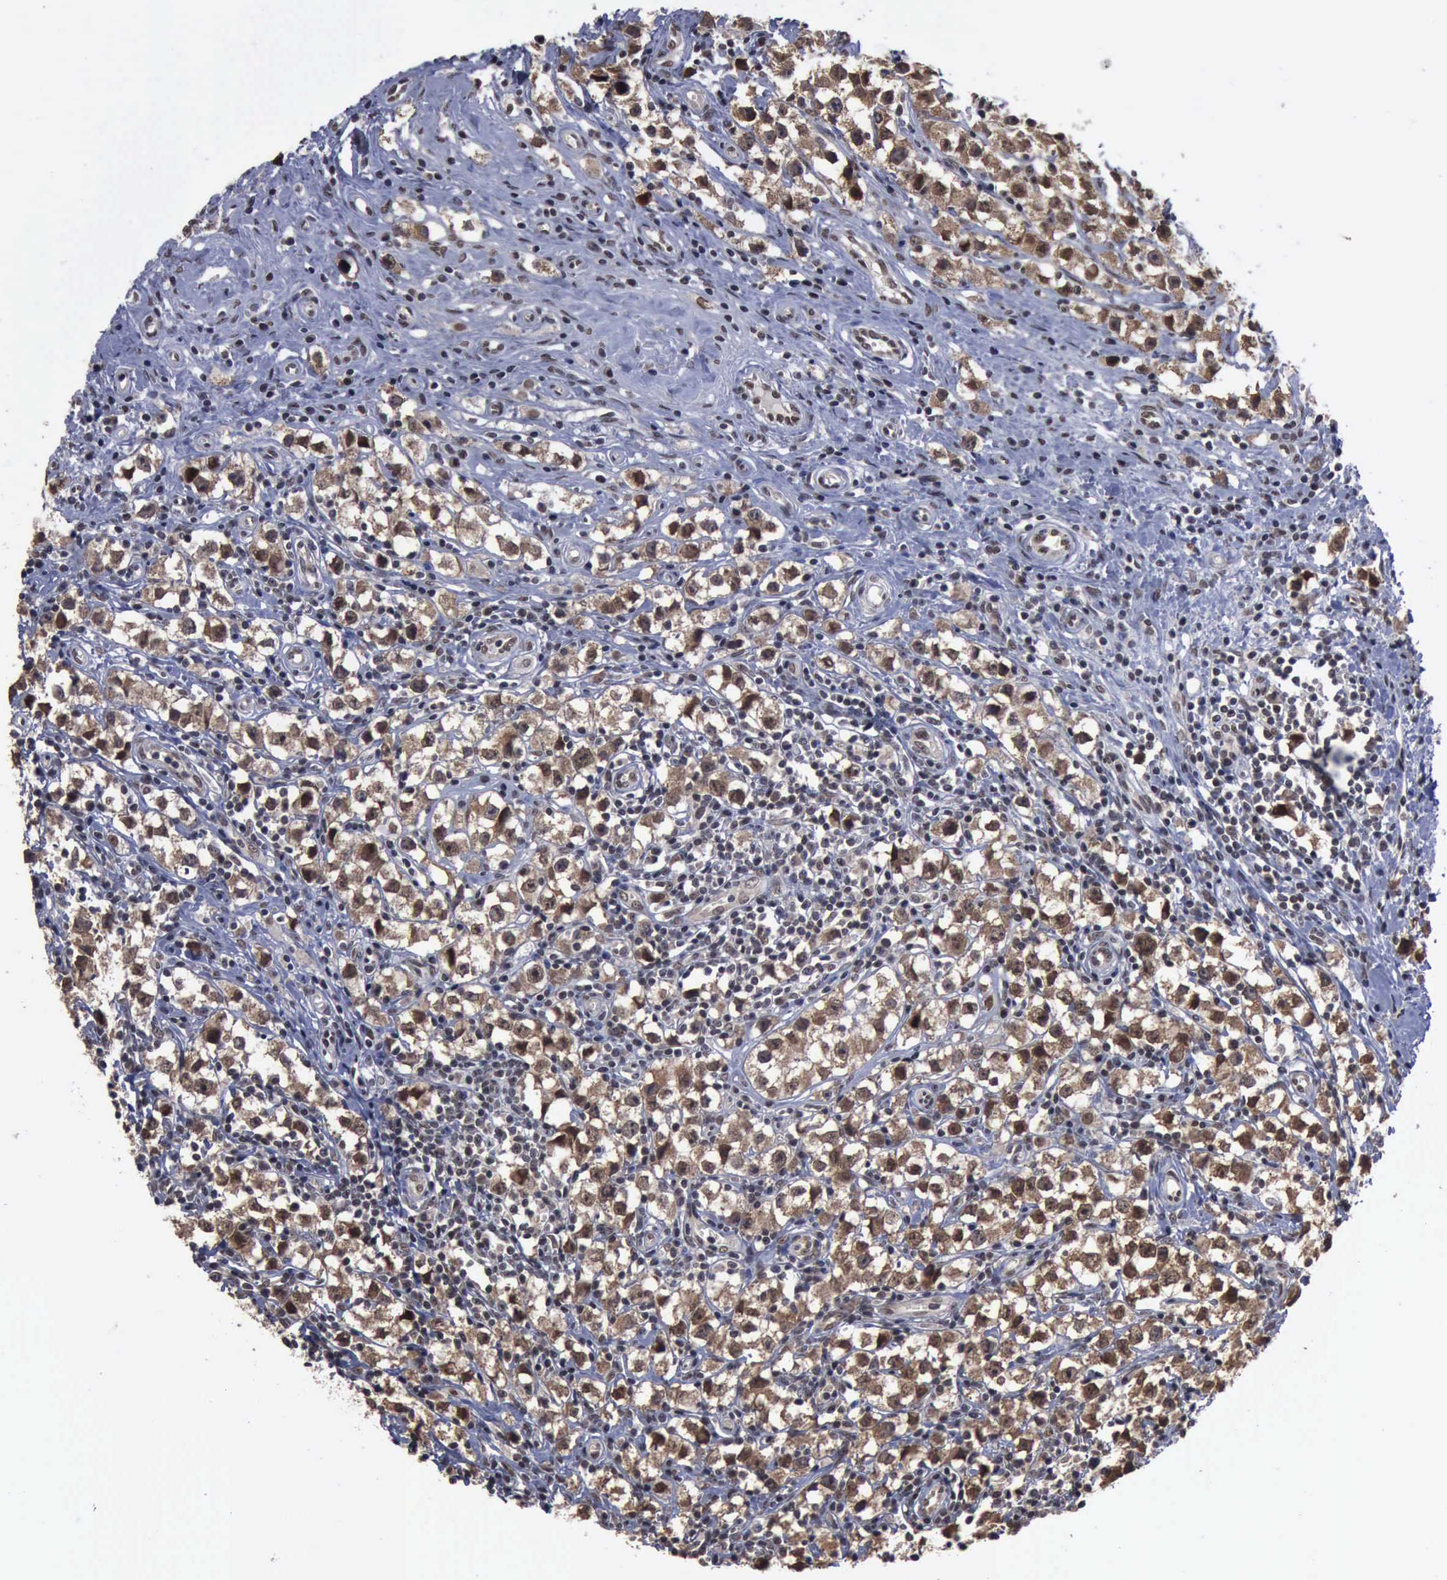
{"staining": {"intensity": "strong", "quantity": ">75%", "location": "cytoplasmic/membranous,nuclear"}, "tissue": "testis cancer", "cell_type": "Tumor cells", "image_type": "cancer", "snomed": [{"axis": "morphology", "description": "Seminoma, NOS"}, {"axis": "topography", "description": "Testis"}], "caption": "Protein staining displays strong cytoplasmic/membranous and nuclear positivity in about >75% of tumor cells in seminoma (testis). Nuclei are stained in blue.", "gene": "RTCB", "patient": {"sex": "male", "age": 35}}